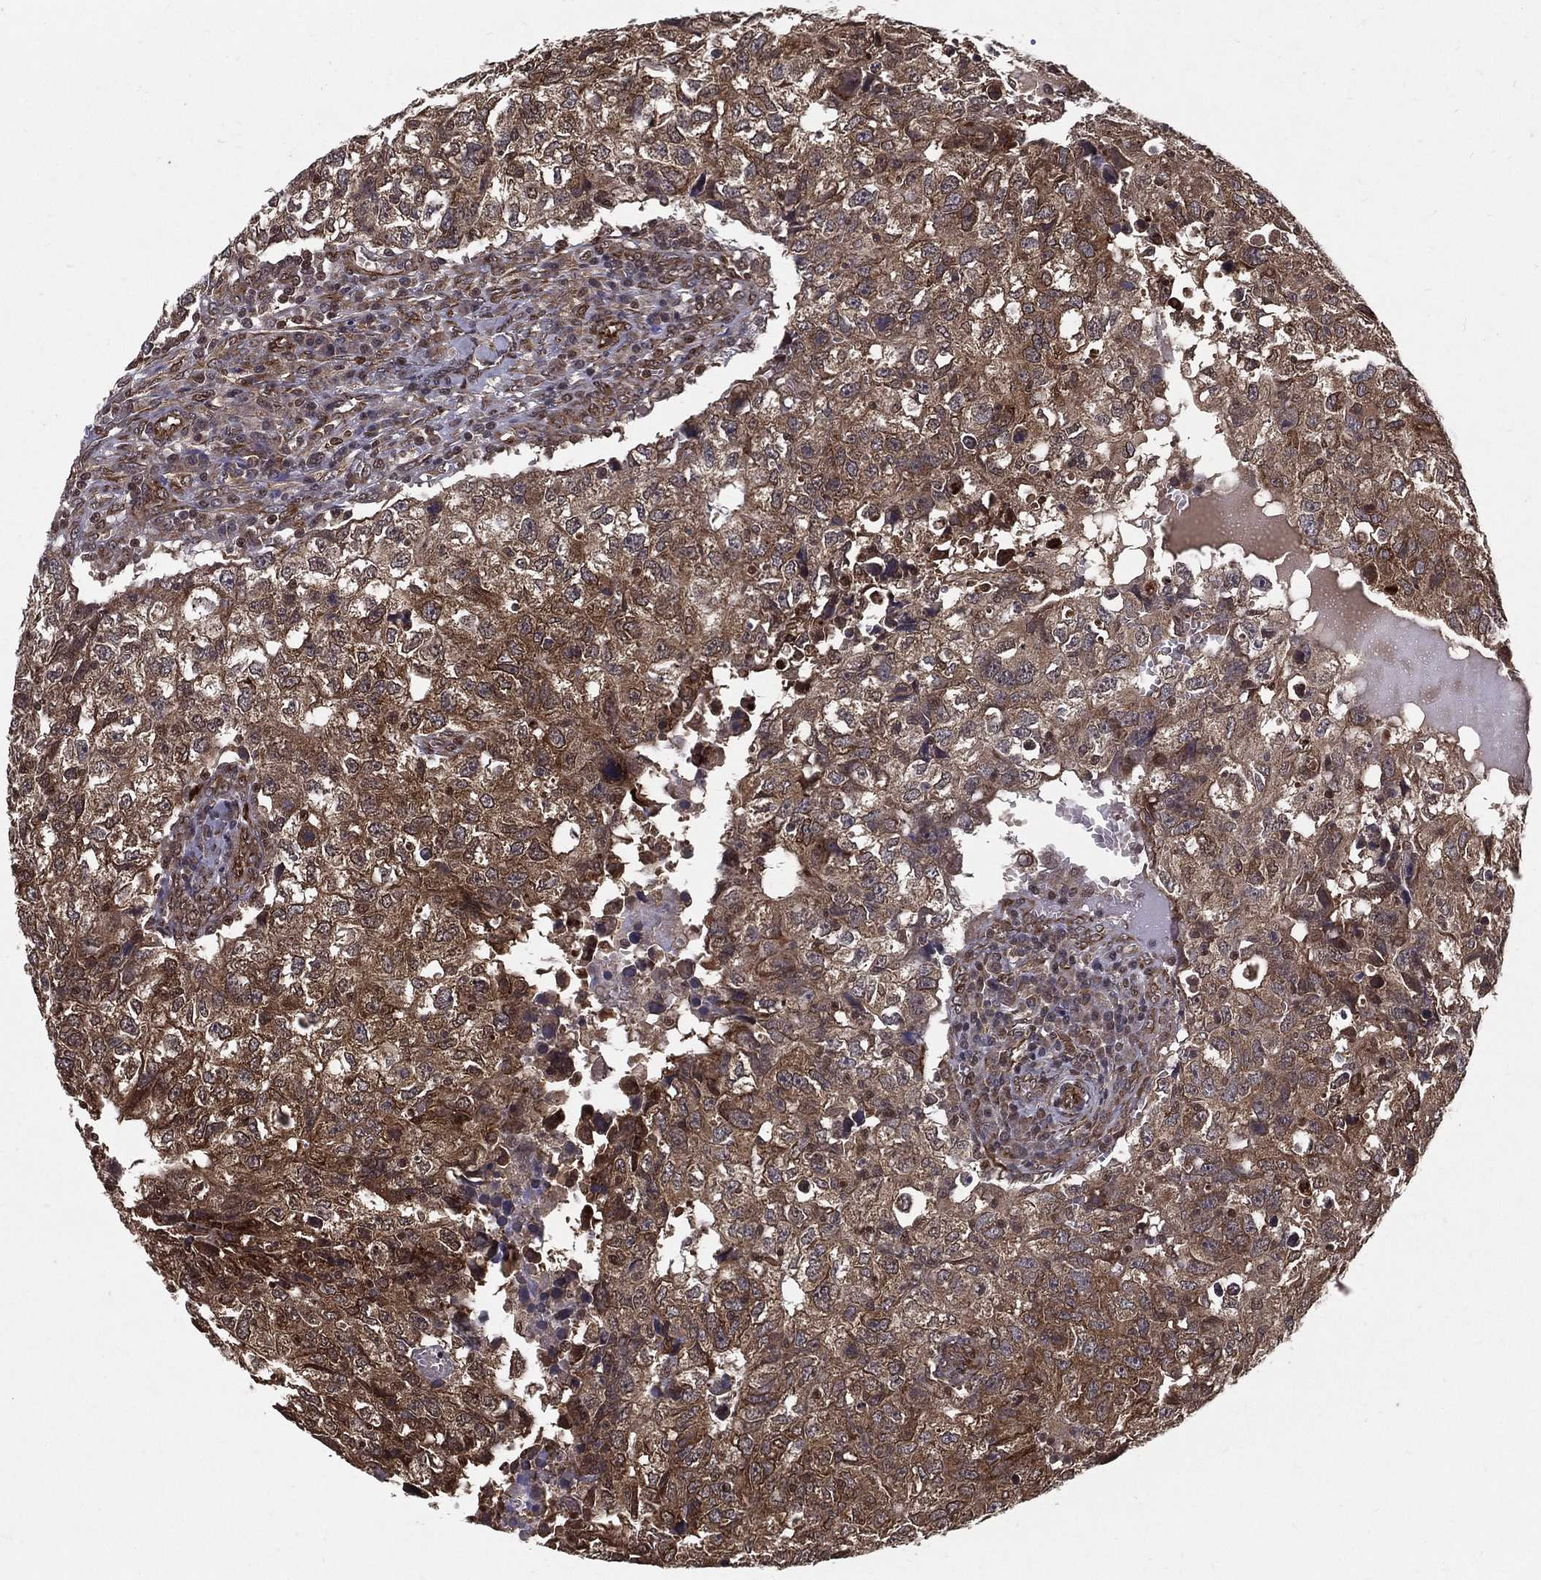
{"staining": {"intensity": "moderate", "quantity": "<25%", "location": "cytoplasmic/membranous"}, "tissue": "breast cancer", "cell_type": "Tumor cells", "image_type": "cancer", "snomed": [{"axis": "morphology", "description": "Duct carcinoma"}, {"axis": "topography", "description": "Breast"}], "caption": "Immunohistochemistry (DAB (3,3'-diaminobenzidine)) staining of human infiltrating ductal carcinoma (breast) displays moderate cytoplasmic/membranous protein positivity in about <25% of tumor cells.", "gene": "CERS2", "patient": {"sex": "female", "age": 30}}